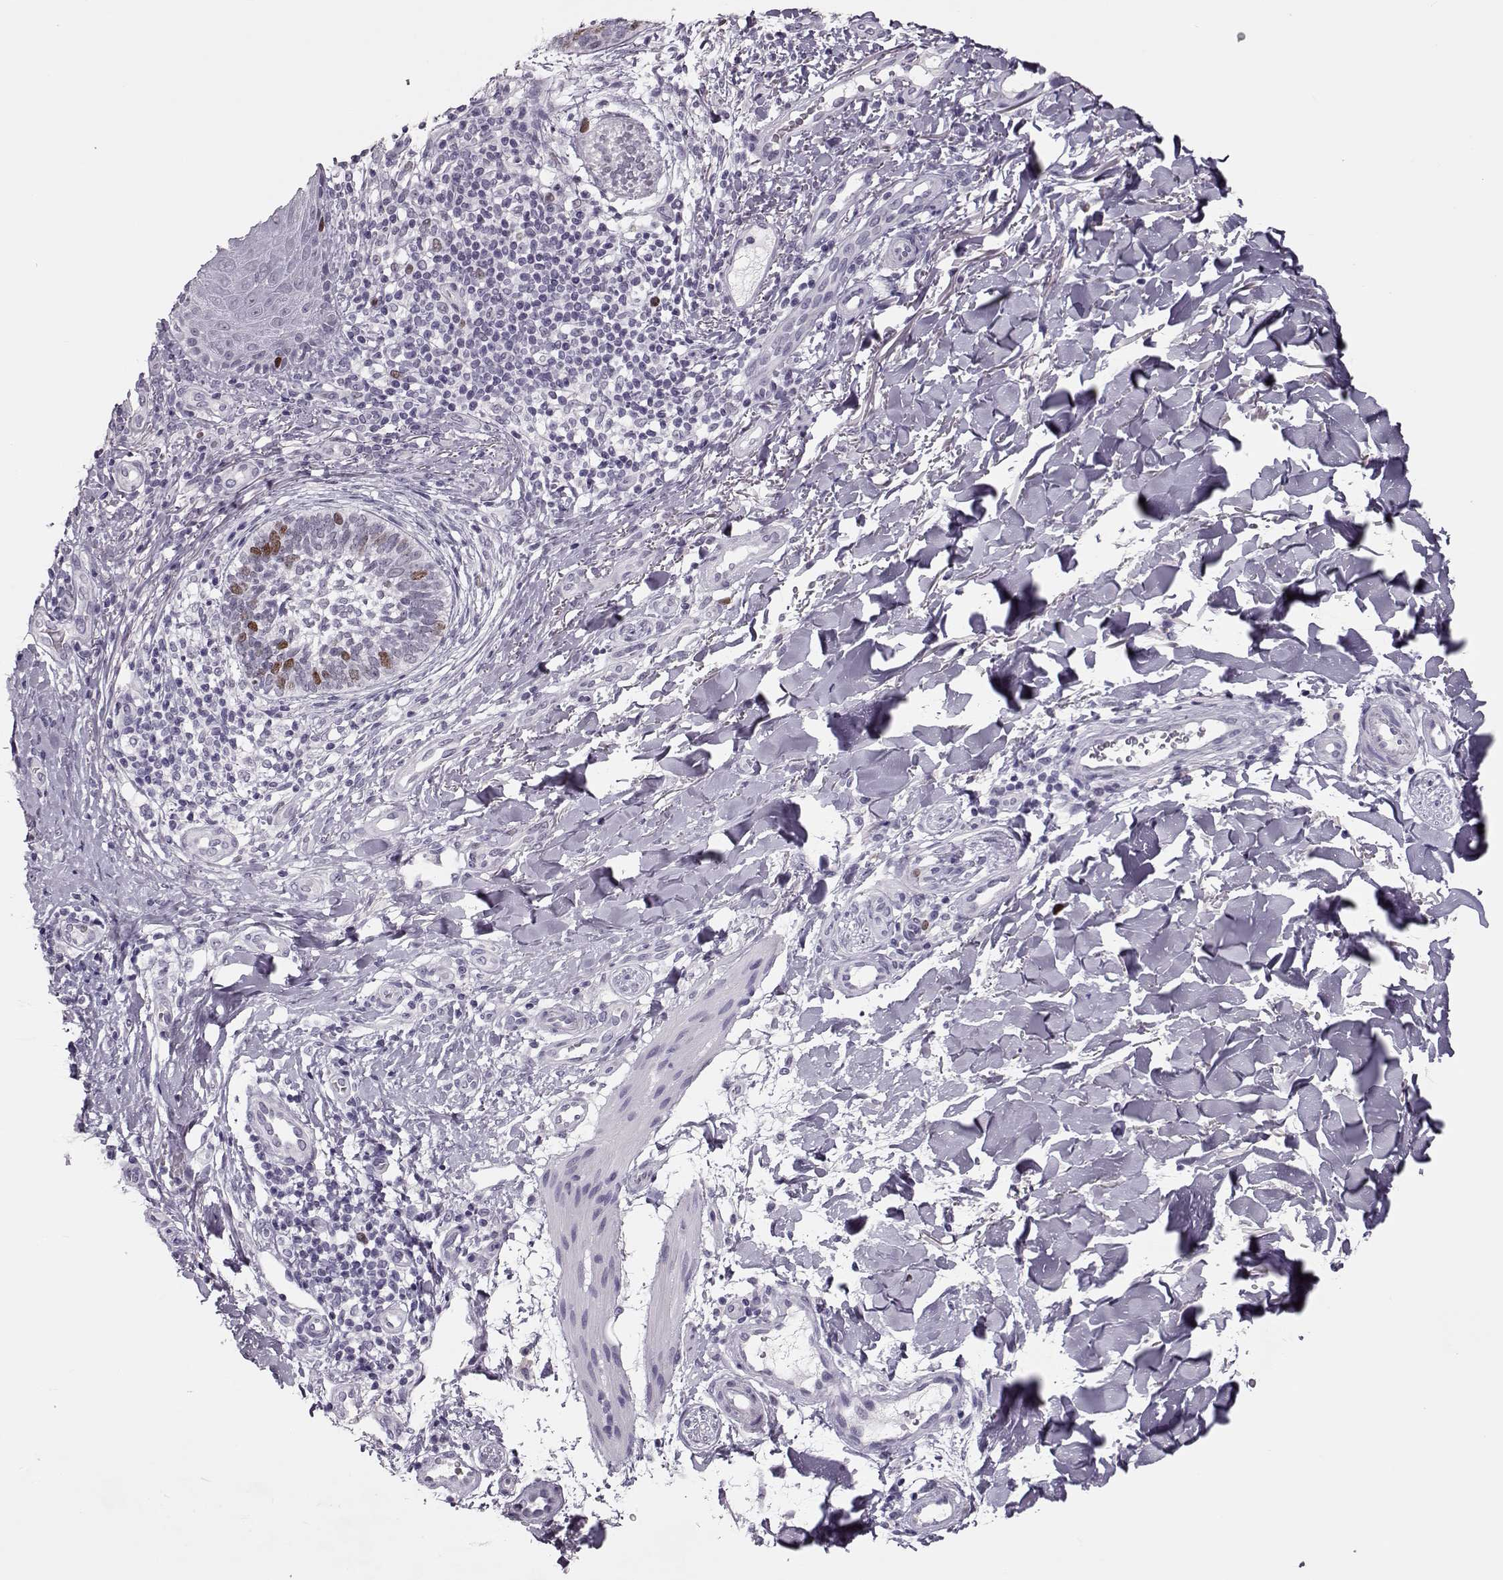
{"staining": {"intensity": "strong", "quantity": "<25%", "location": "nuclear"}, "tissue": "skin cancer", "cell_type": "Tumor cells", "image_type": "cancer", "snomed": [{"axis": "morphology", "description": "Normal tissue, NOS"}, {"axis": "morphology", "description": "Basal cell carcinoma"}, {"axis": "topography", "description": "Skin"}], "caption": "Basal cell carcinoma (skin) stained for a protein shows strong nuclear positivity in tumor cells.", "gene": "SGO1", "patient": {"sex": "male", "age": 46}}